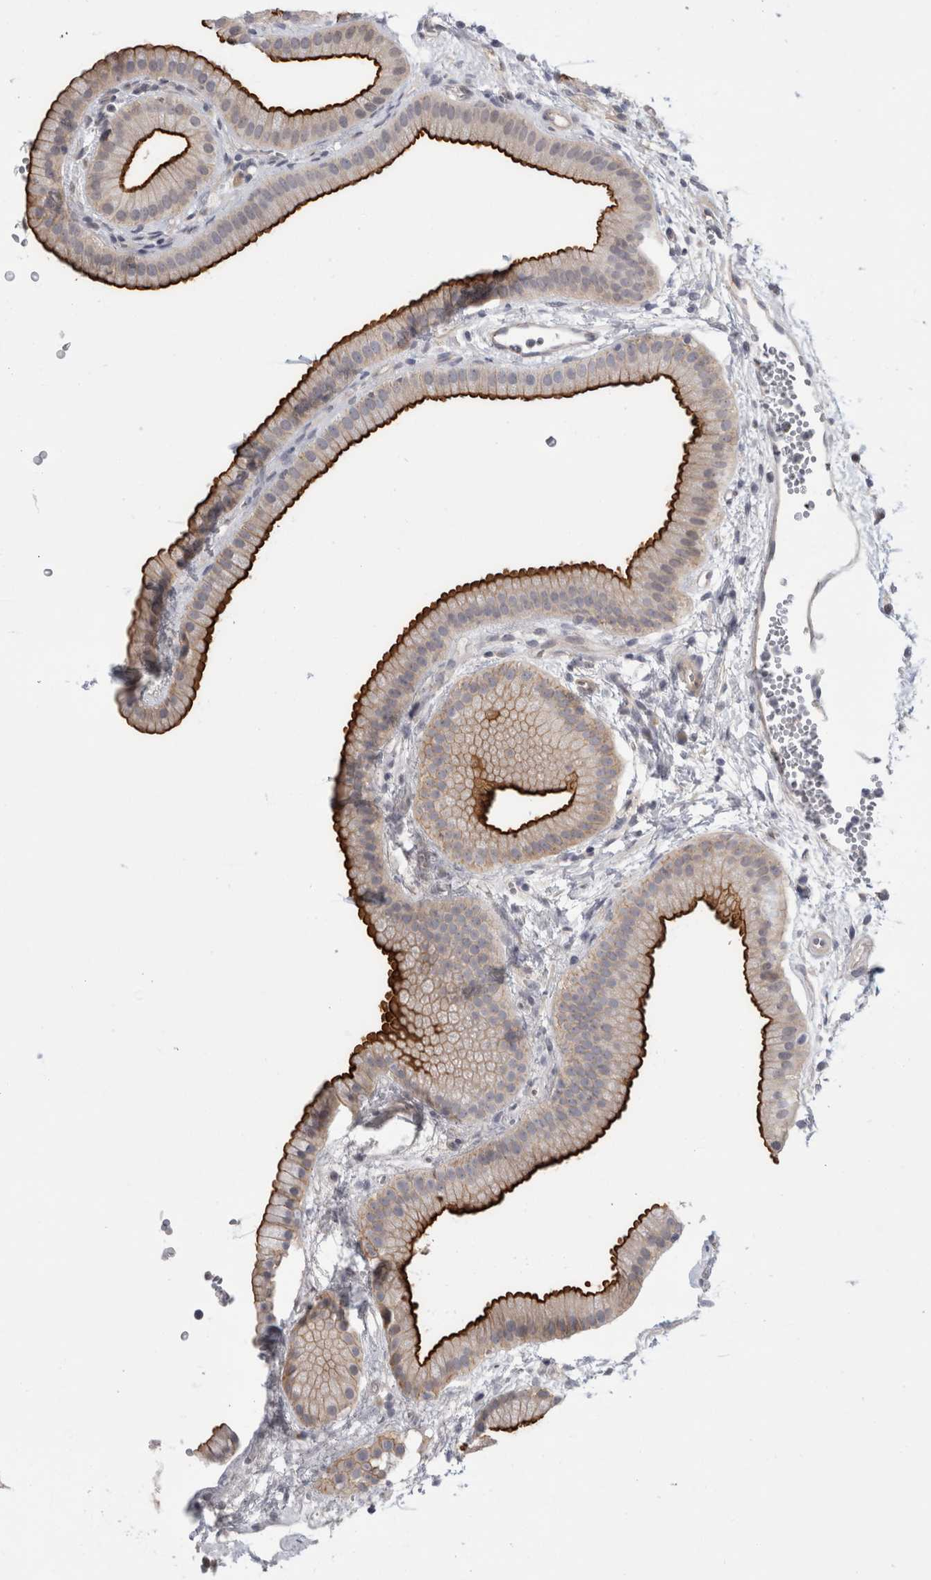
{"staining": {"intensity": "strong", "quantity": "25%-75%", "location": "cytoplasmic/membranous"}, "tissue": "gallbladder", "cell_type": "Glandular cells", "image_type": "normal", "snomed": [{"axis": "morphology", "description": "Normal tissue, NOS"}, {"axis": "topography", "description": "Gallbladder"}], "caption": "Immunohistochemistry photomicrograph of benign gallbladder stained for a protein (brown), which reveals high levels of strong cytoplasmic/membranous expression in about 25%-75% of glandular cells.", "gene": "VANGL1", "patient": {"sex": "female", "age": 64}}